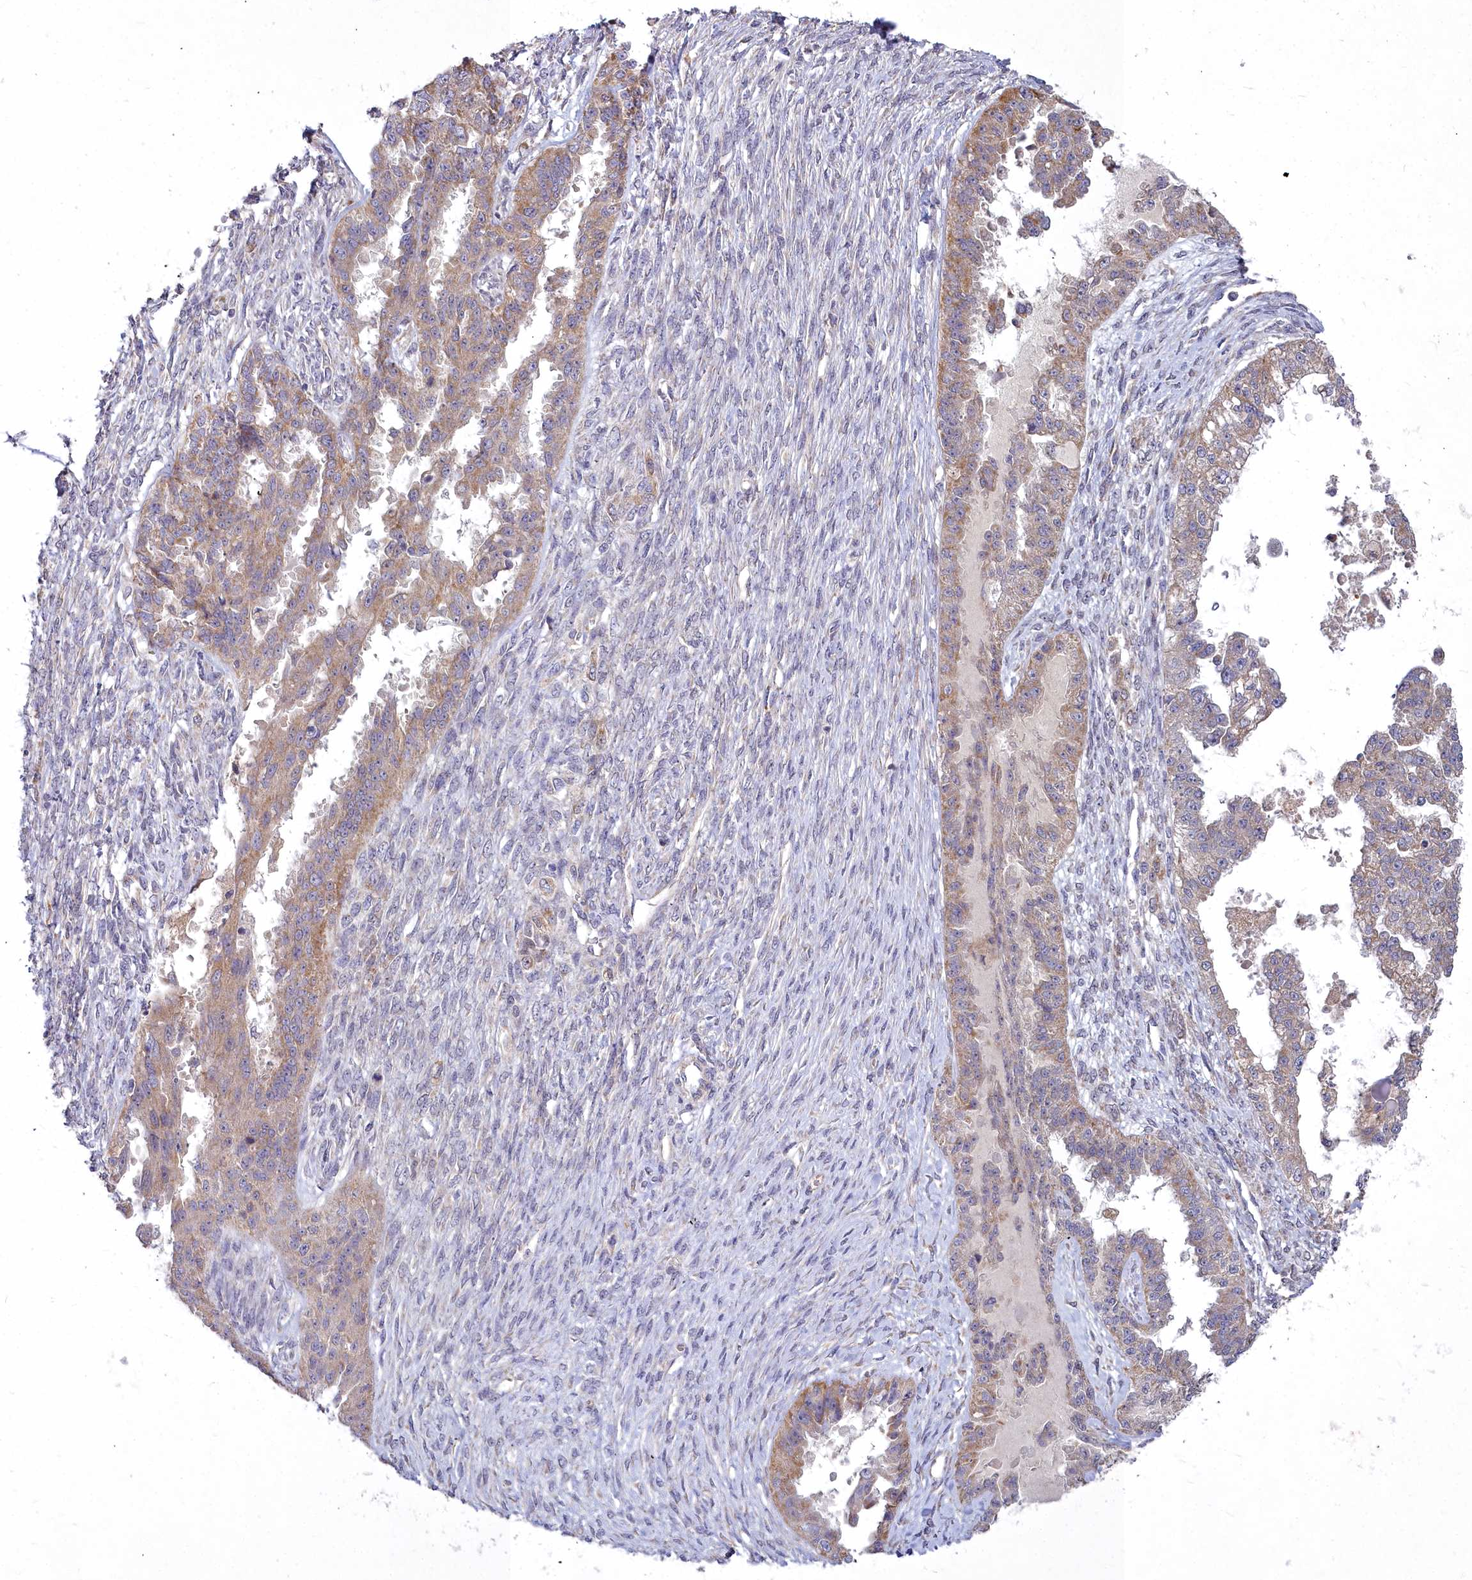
{"staining": {"intensity": "moderate", "quantity": ">75%", "location": "cytoplasmic/membranous"}, "tissue": "ovarian cancer", "cell_type": "Tumor cells", "image_type": "cancer", "snomed": [{"axis": "morphology", "description": "Cystadenocarcinoma, serous, NOS"}, {"axis": "topography", "description": "Ovary"}], "caption": "Immunohistochemical staining of ovarian serous cystadenocarcinoma reveals medium levels of moderate cytoplasmic/membranous positivity in approximately >75% of tumor cells.", "gene": "MICU2", "patient": {"sex": "female", "age": 58}}